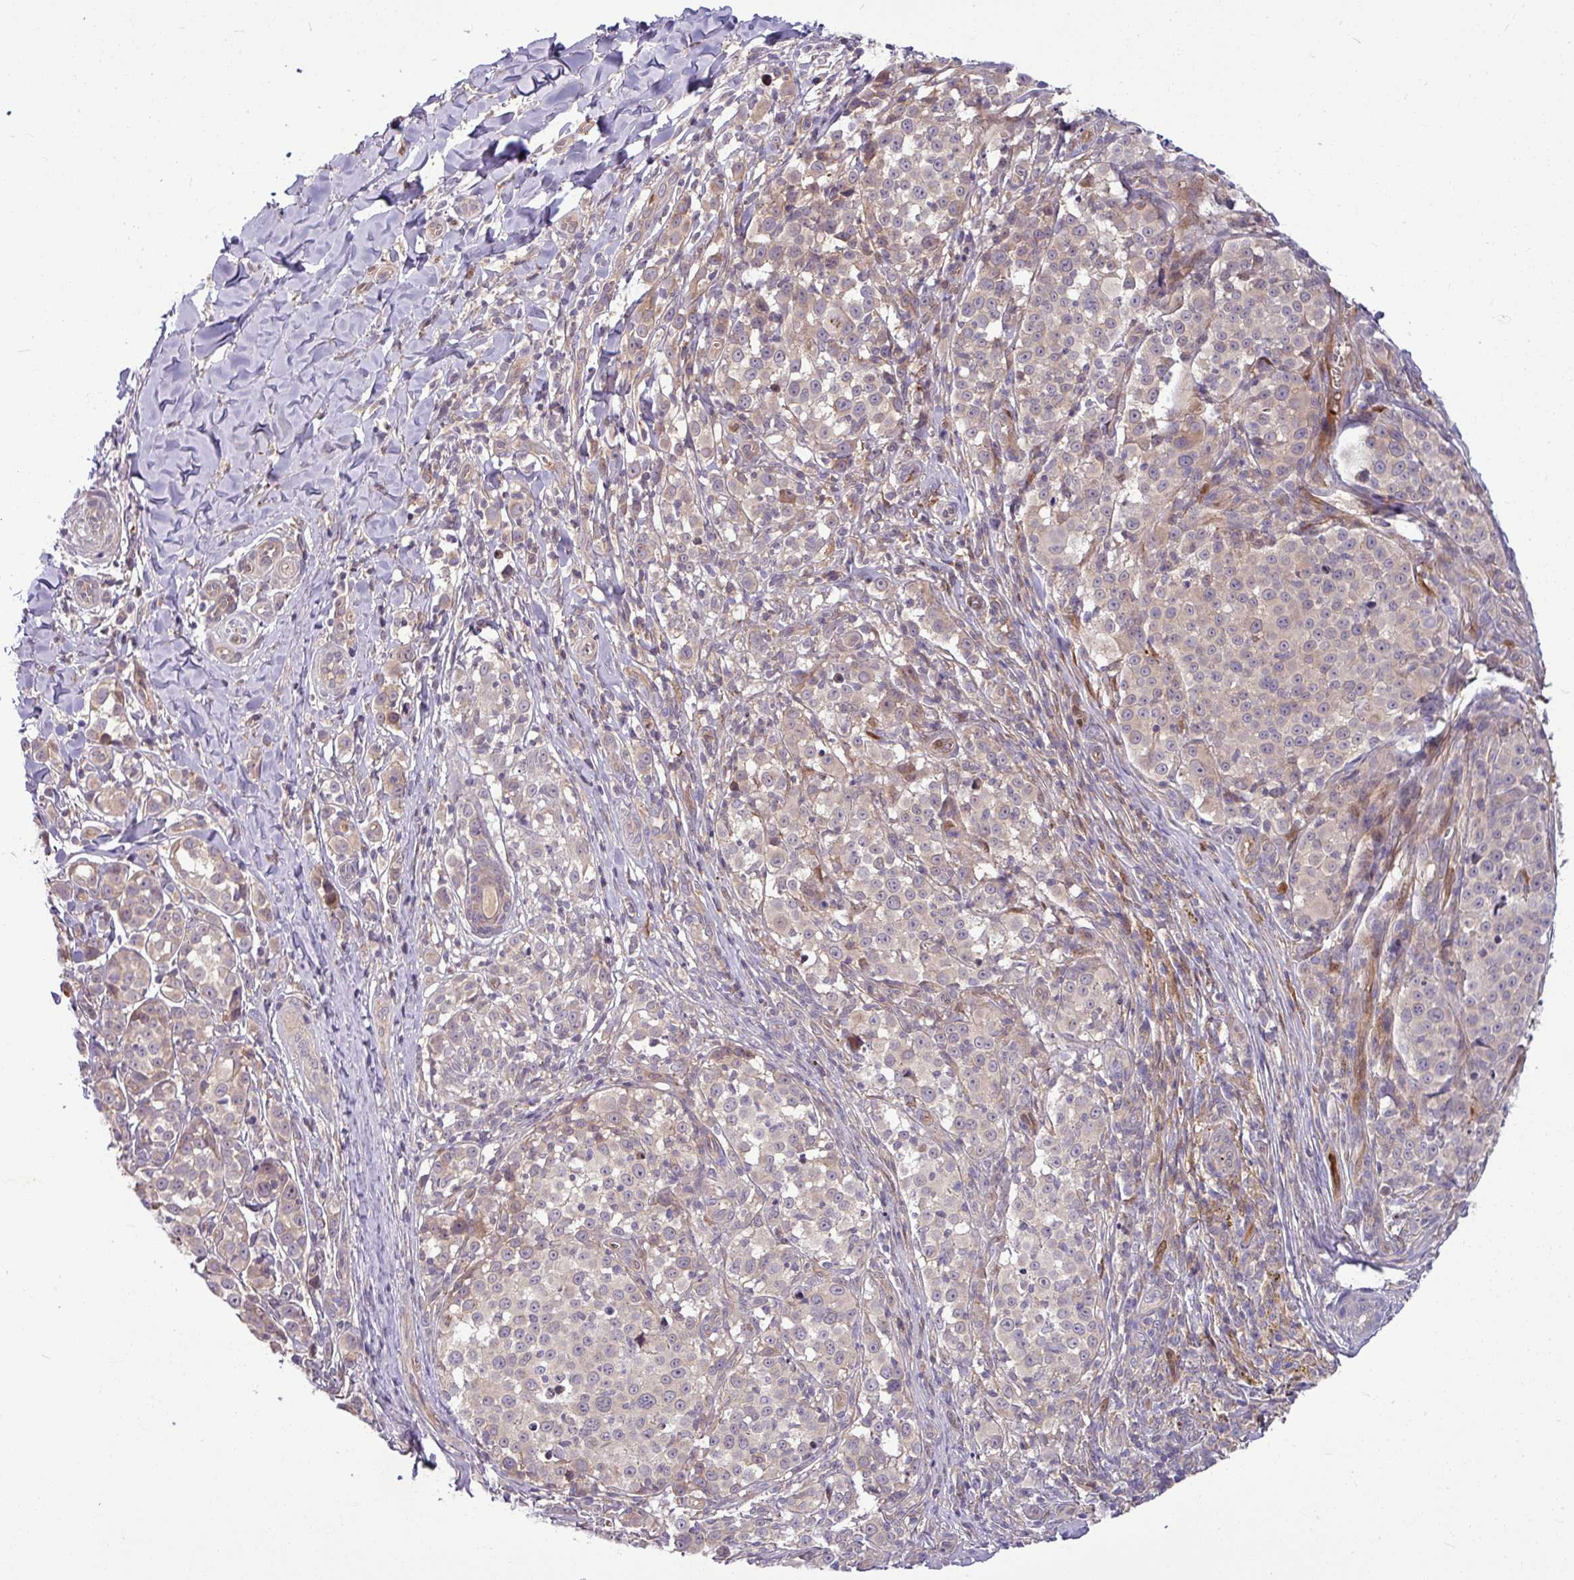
{"staining": {"intensity": "weak", "quantity": "<25%", "location": "cytoplasmic/membranous"}, "tissue": "melanoma", "cell_type": "Tumor cells", "image_type": "cancer", "snomed": [{"axis": "morphology", "description": "Malignant melanoma, NOS"}, {"axis": "topography", "description": "Skin"}], "caption": "This is an immunohistochemistry (IHC) histopathology image of human melanoma. There is no expression in tumor cells.", "gene": "B4GALNT4", "patient": {"sex": "female", "age": 35}}